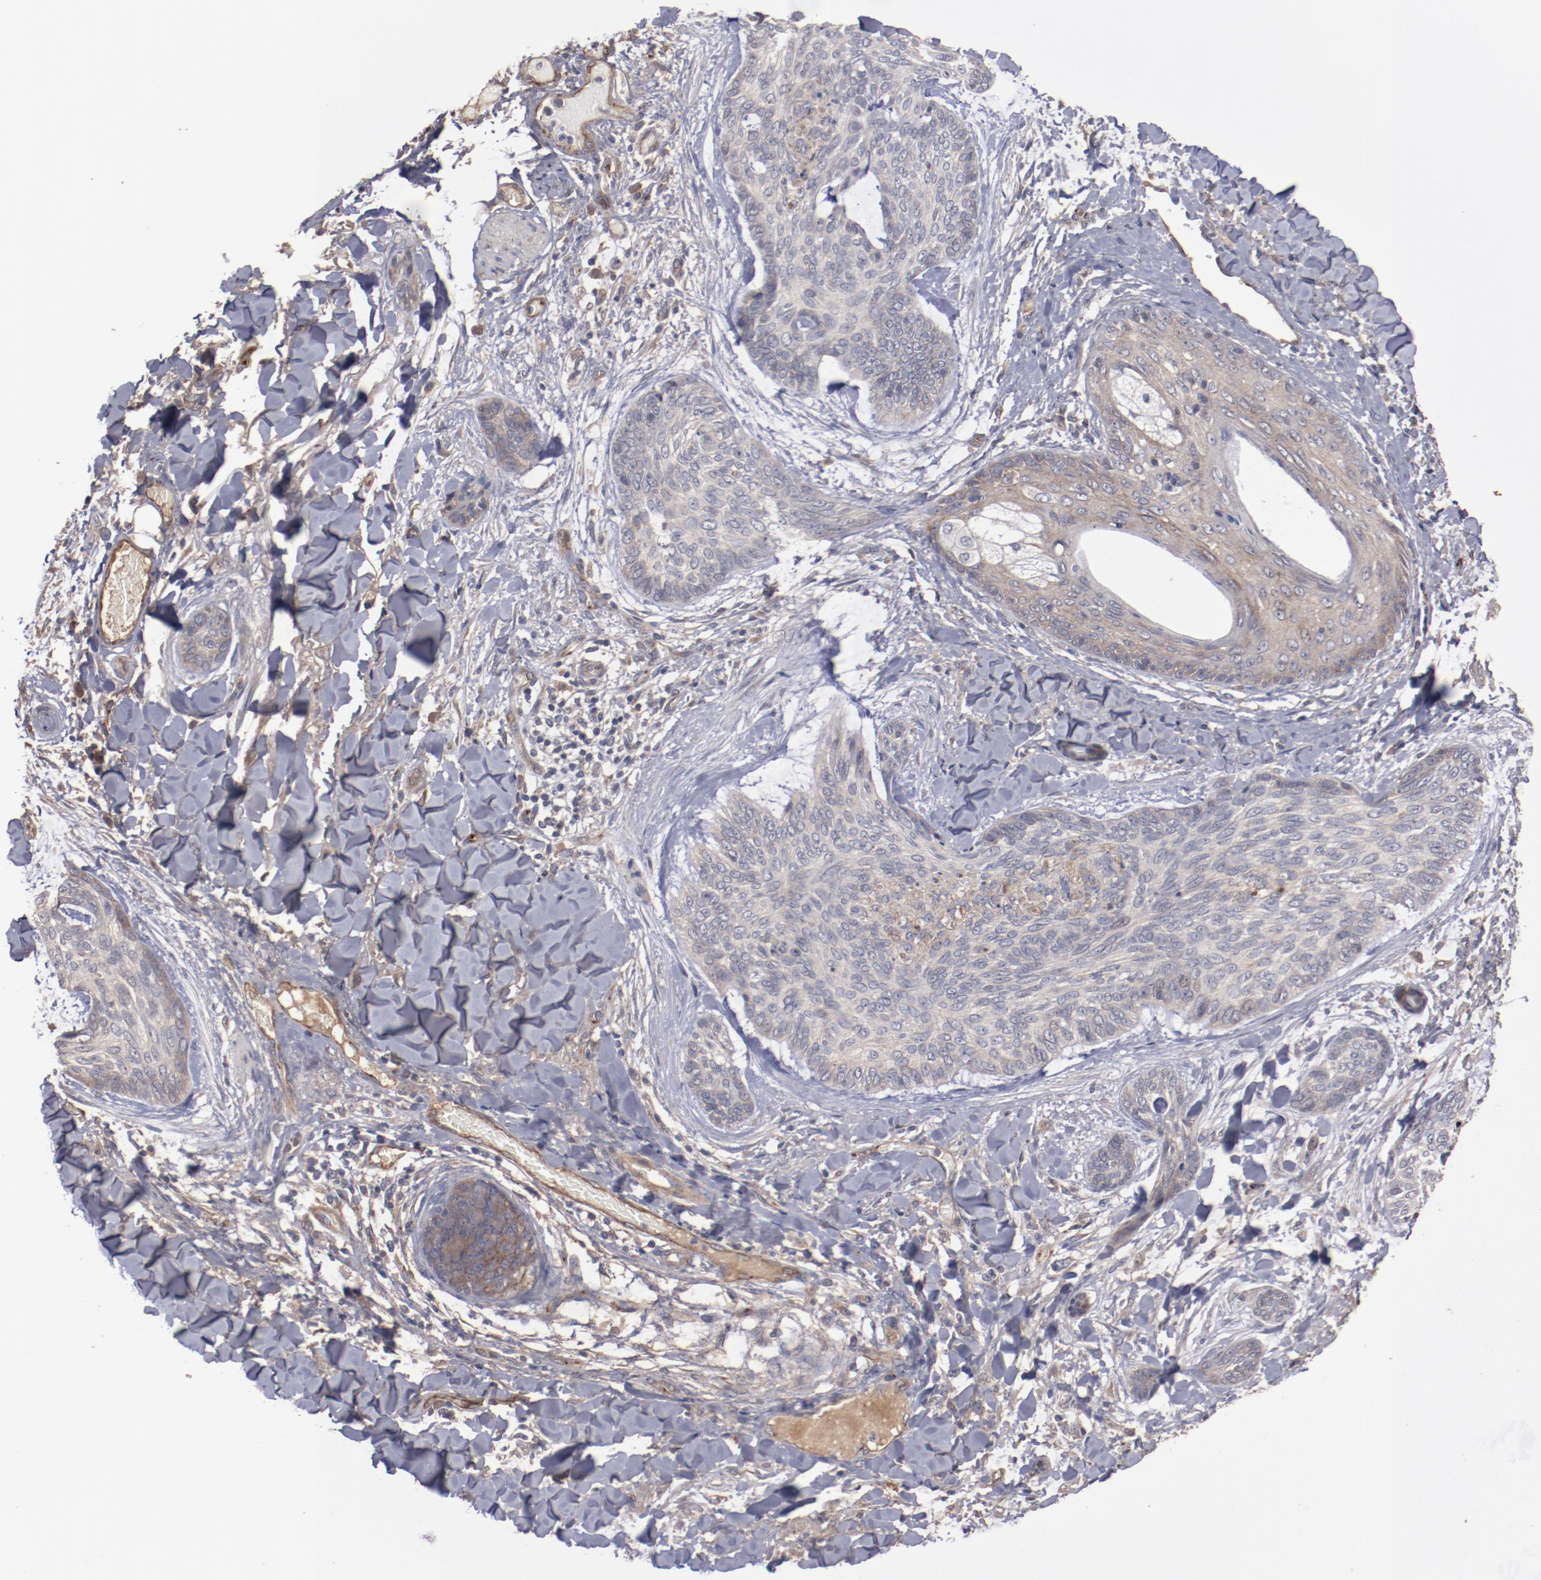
{"staining": {"intensity": "weak", "quantity": ">75%", "location": "cytoplasmic/membranous"}, "tissue": "skin cancer", "cell_type": "Tumor cells", "image_type": "cancer", "snomed": [{"axis": "morphology", "description": "Normal tissue, NOS"}, {"axis": "morphology", "description": "Basal cell carcinoma"}, {"axis": "topography", "description": "Skin"}], "caption": "Skin basal cell carcinoma stained with a brown dye reveals weak cytoplasmic/membranous positive staining in approximately >75% of tumor cells.", "gene": "DIPK2B", "patient": {"sex": "female", "age": 71}}